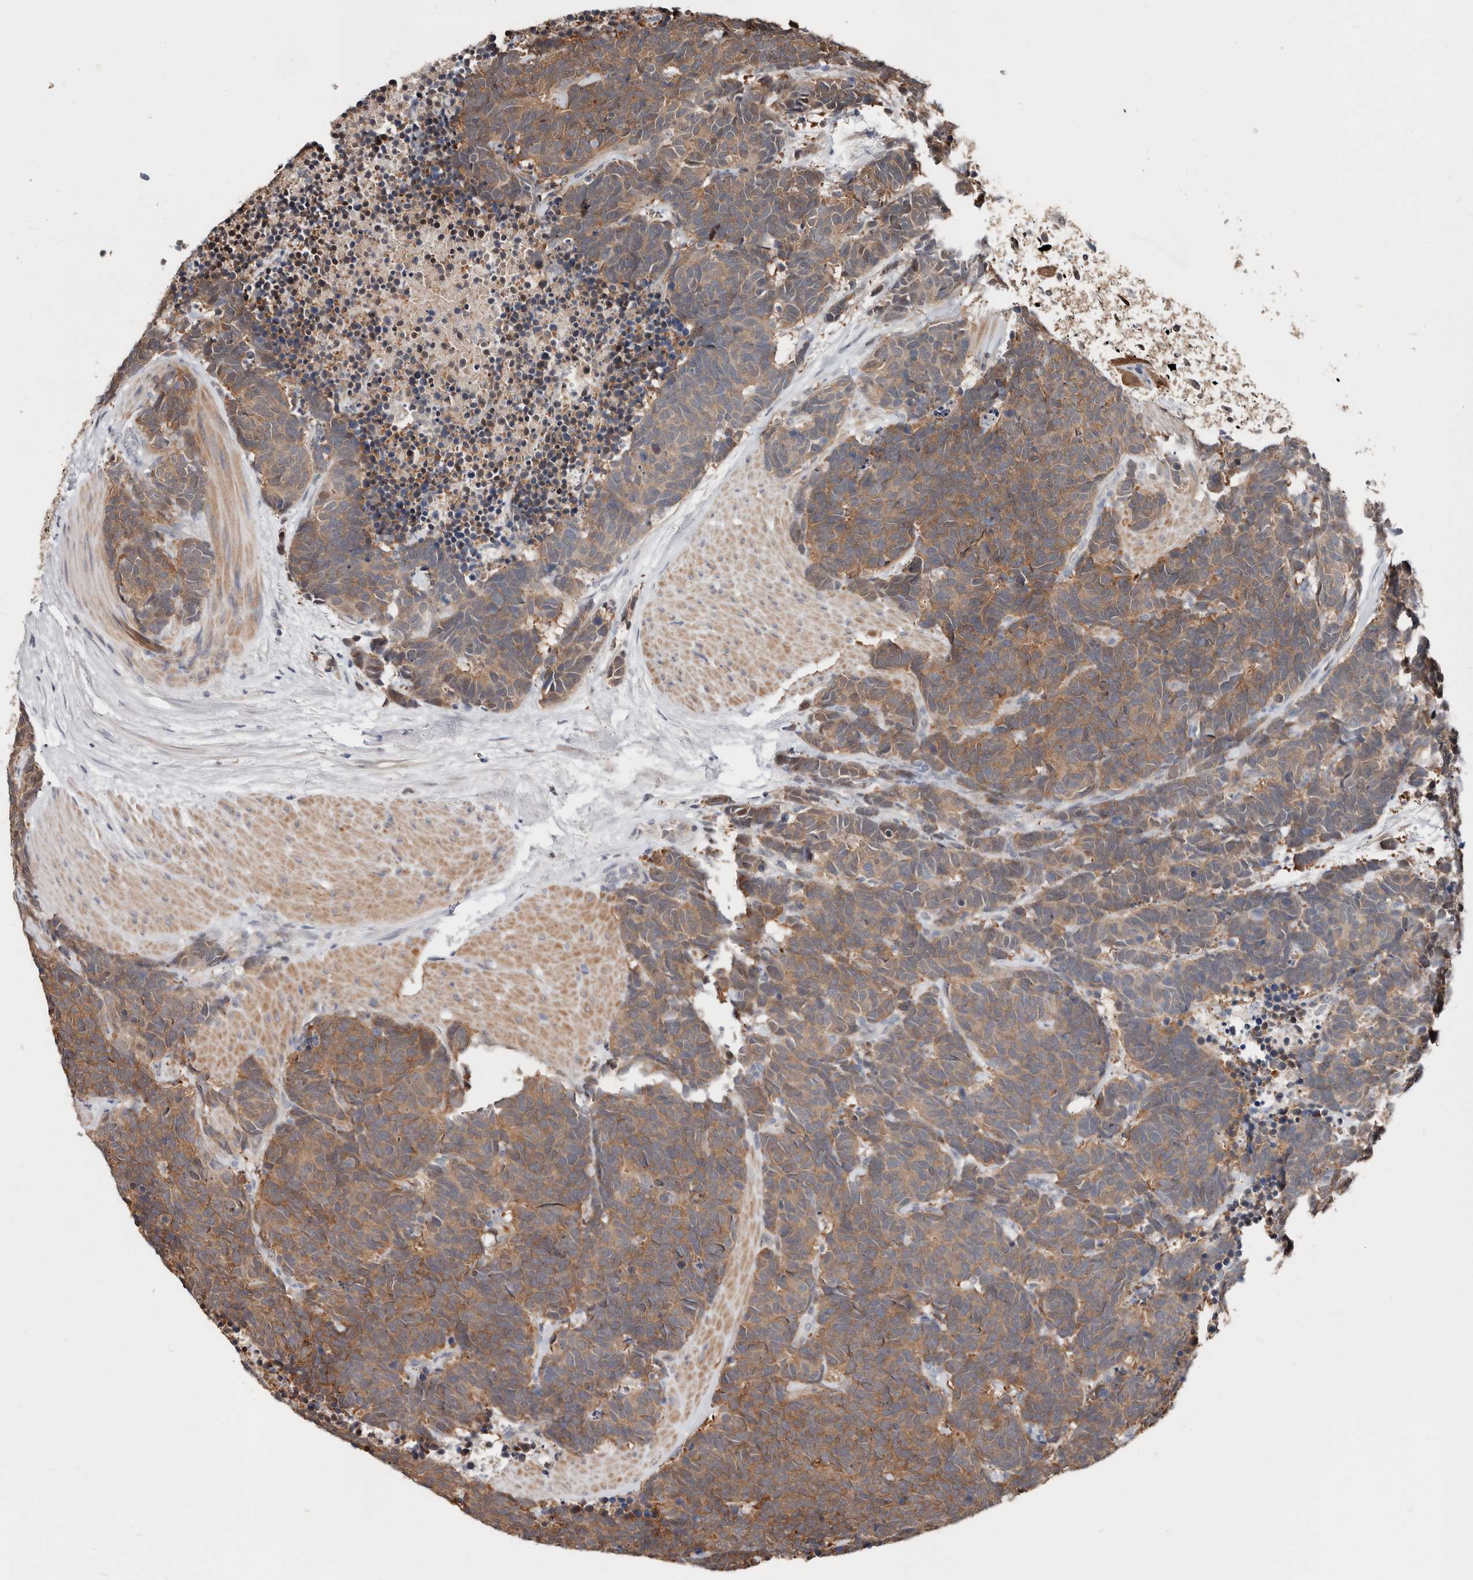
{"staining": {"intensity": "moderate", "quantity": ">75%", "location": "cytoplasmic/membranous"}, "tissue": "carcinoid", "cell_type": "Tumor cells", "image_type": "cancer", "snomed": [{"axis": "morphology", "description": "Carcinoma, NOS"}, {"axis": "morphology", "description": "Carcinoid, malignant, NOS"}, {"axis": "topography", "description": "Urinary bladder"}], "caption": "Moderate cytoplasmic/membranous expression is identified in approximately >75% of tumor cells in carcinoma. (brown staining indicates protein expression, while blue staining denotes nuclei).", "gene": "ASRGL1", "patient": {"sex": "male", "age": 57}}